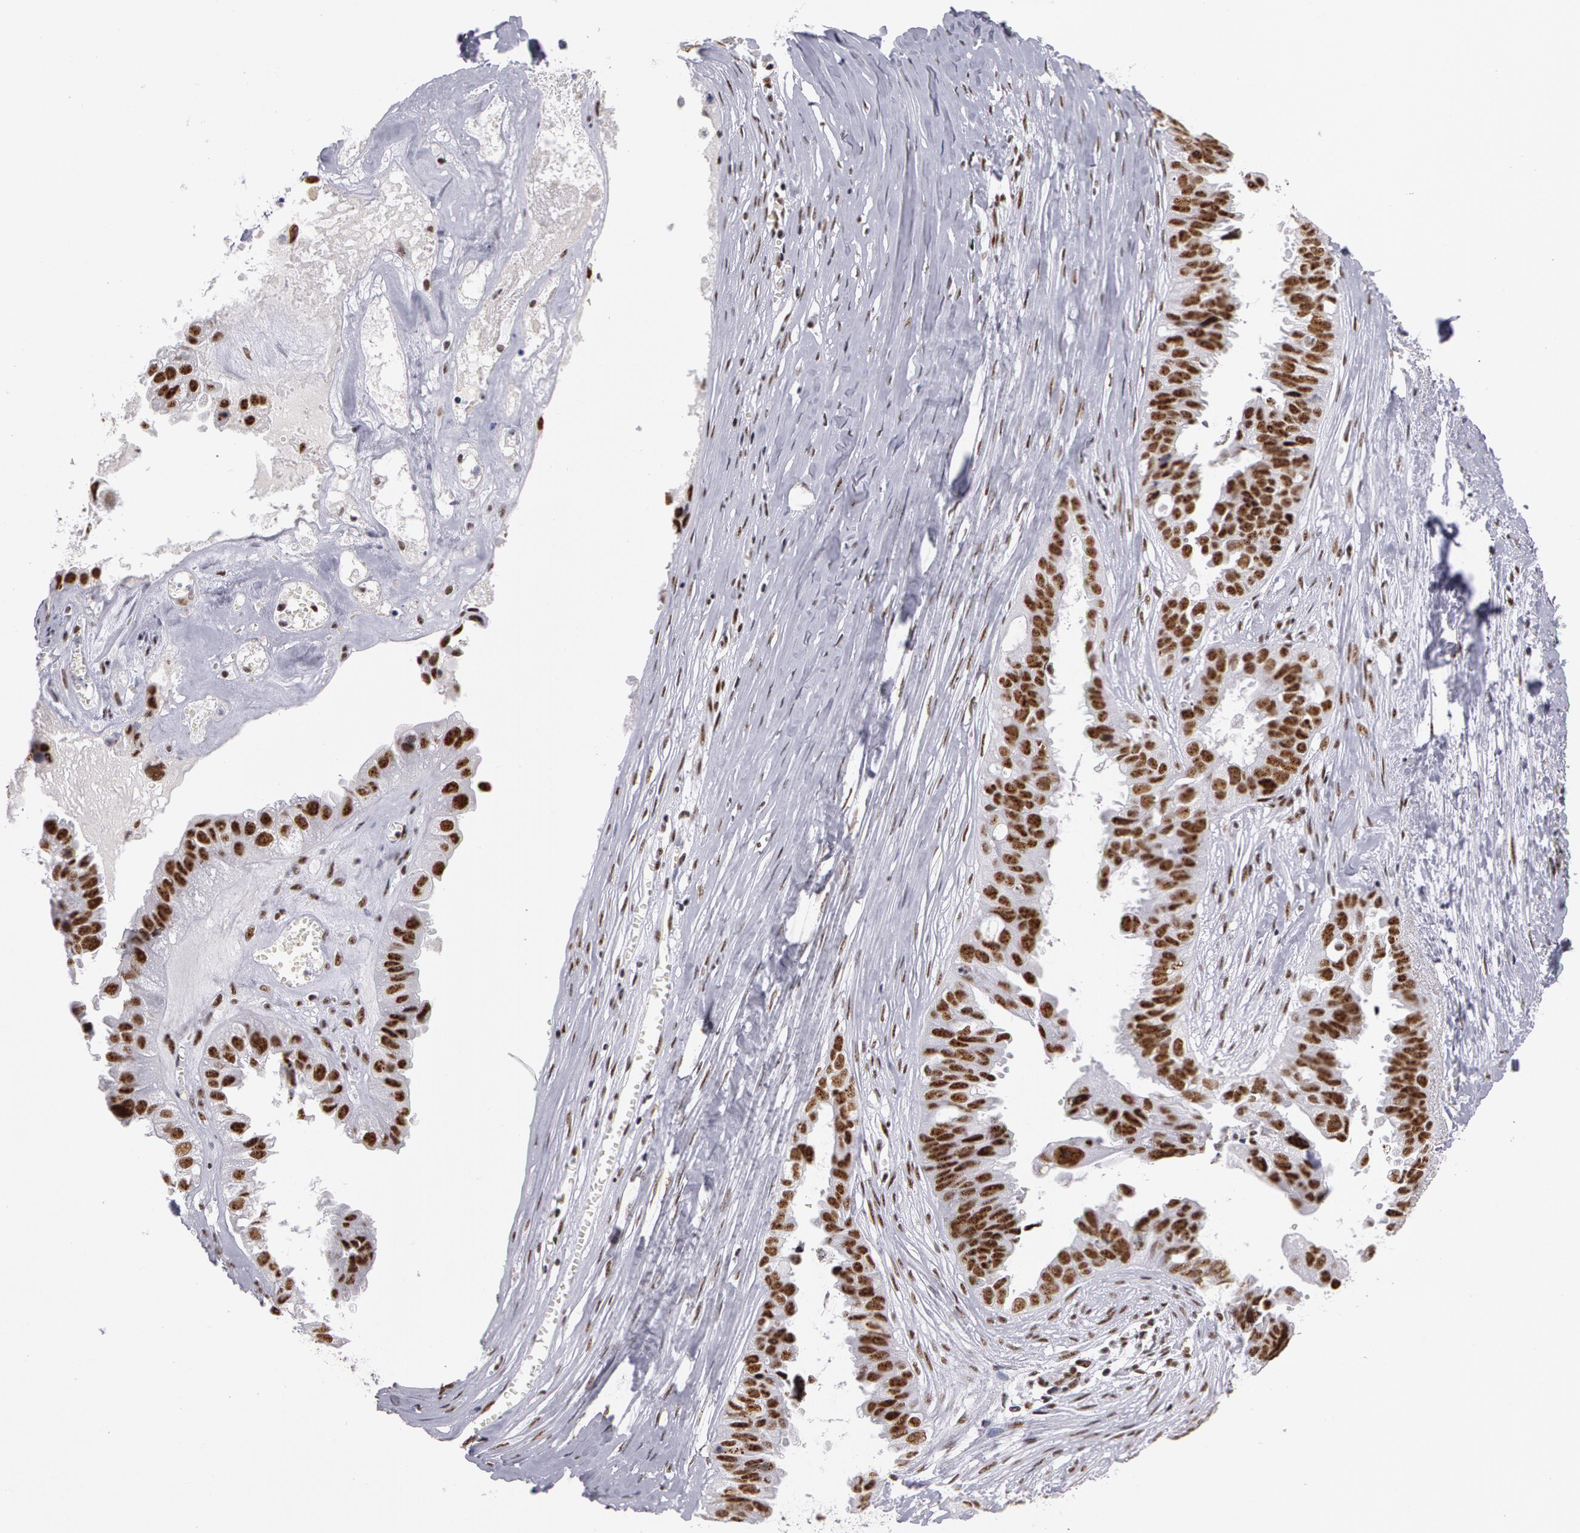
{"staining": {"intensity": "moderate", "quantity": ">75%", "location": "nuclear"}, "tissue": "ovarian cancer", "cell_type": "Tumor cells", "image_type": "cancer", "snomed": [{"axis": "morphology", "description": "Carcinoma, endometroid"}, {"axis": "topography", "description": "Ovary"}], "caption": "Human endometroid carcinoma (ovarian) stained for a protein (brown) demonstrates moderate nuclear positive positivity in approximately >75% of tumor cells.", "gene": "PNN", "patient": {"sex": "female", "age": 85}}